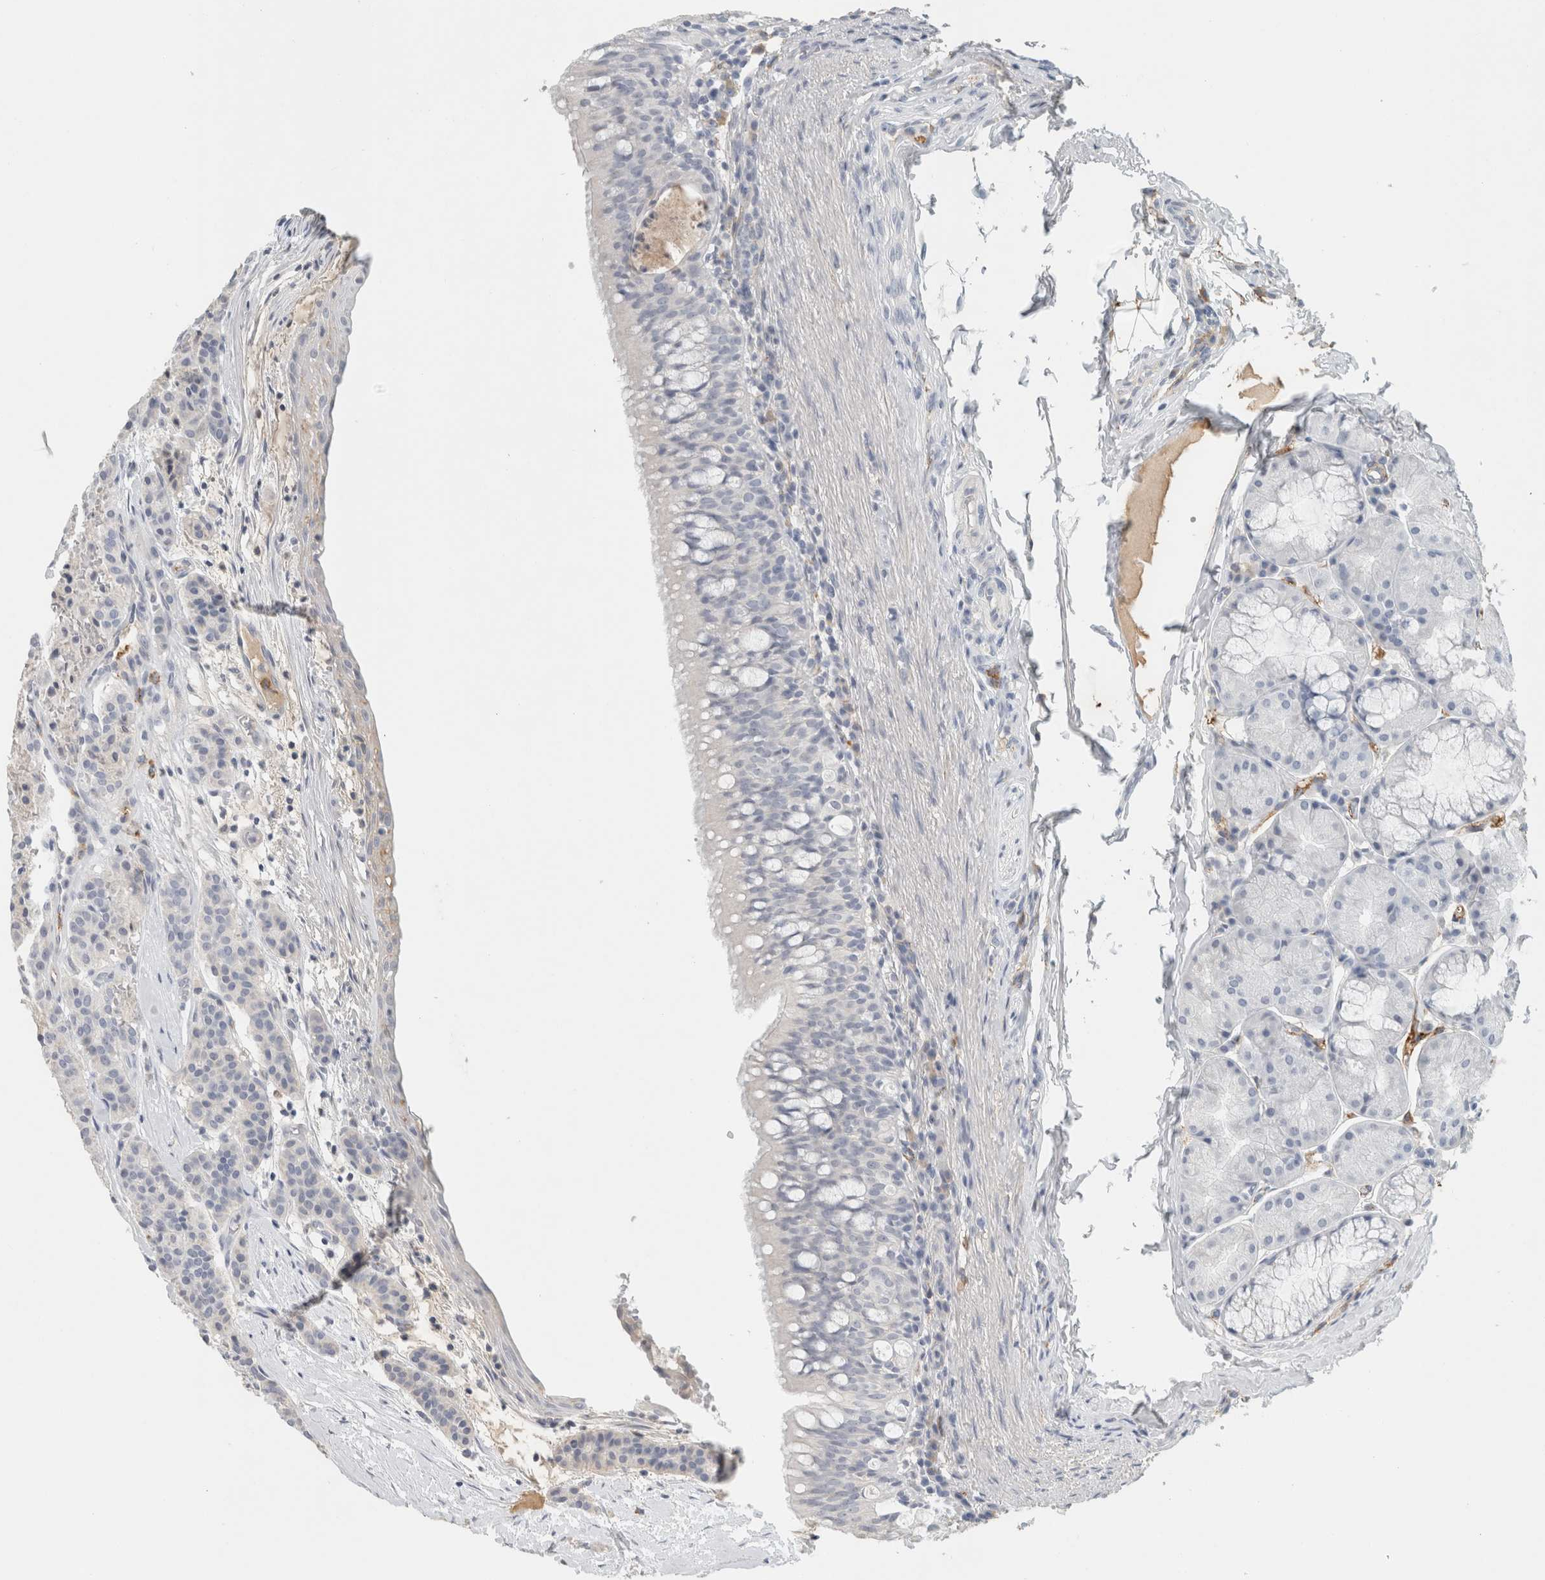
{"staining": {"intensity": "negative", "quantity": "none", "location": "none"}, "tissue": "carcinoid", "cell_type": "Tumor cells", "image_type": "cancer", "snomed": [{"axis": "morphology", "description": "Carcinoid, malignant, NOS"}, {"axis": "topography", "description": "Lung"}], "caption": "Malignant carcinoid stained for a protein using IHC reveals no staining tumor cells.", "gene": "CD36", "patient": {"sex": "male", "age": 30}}